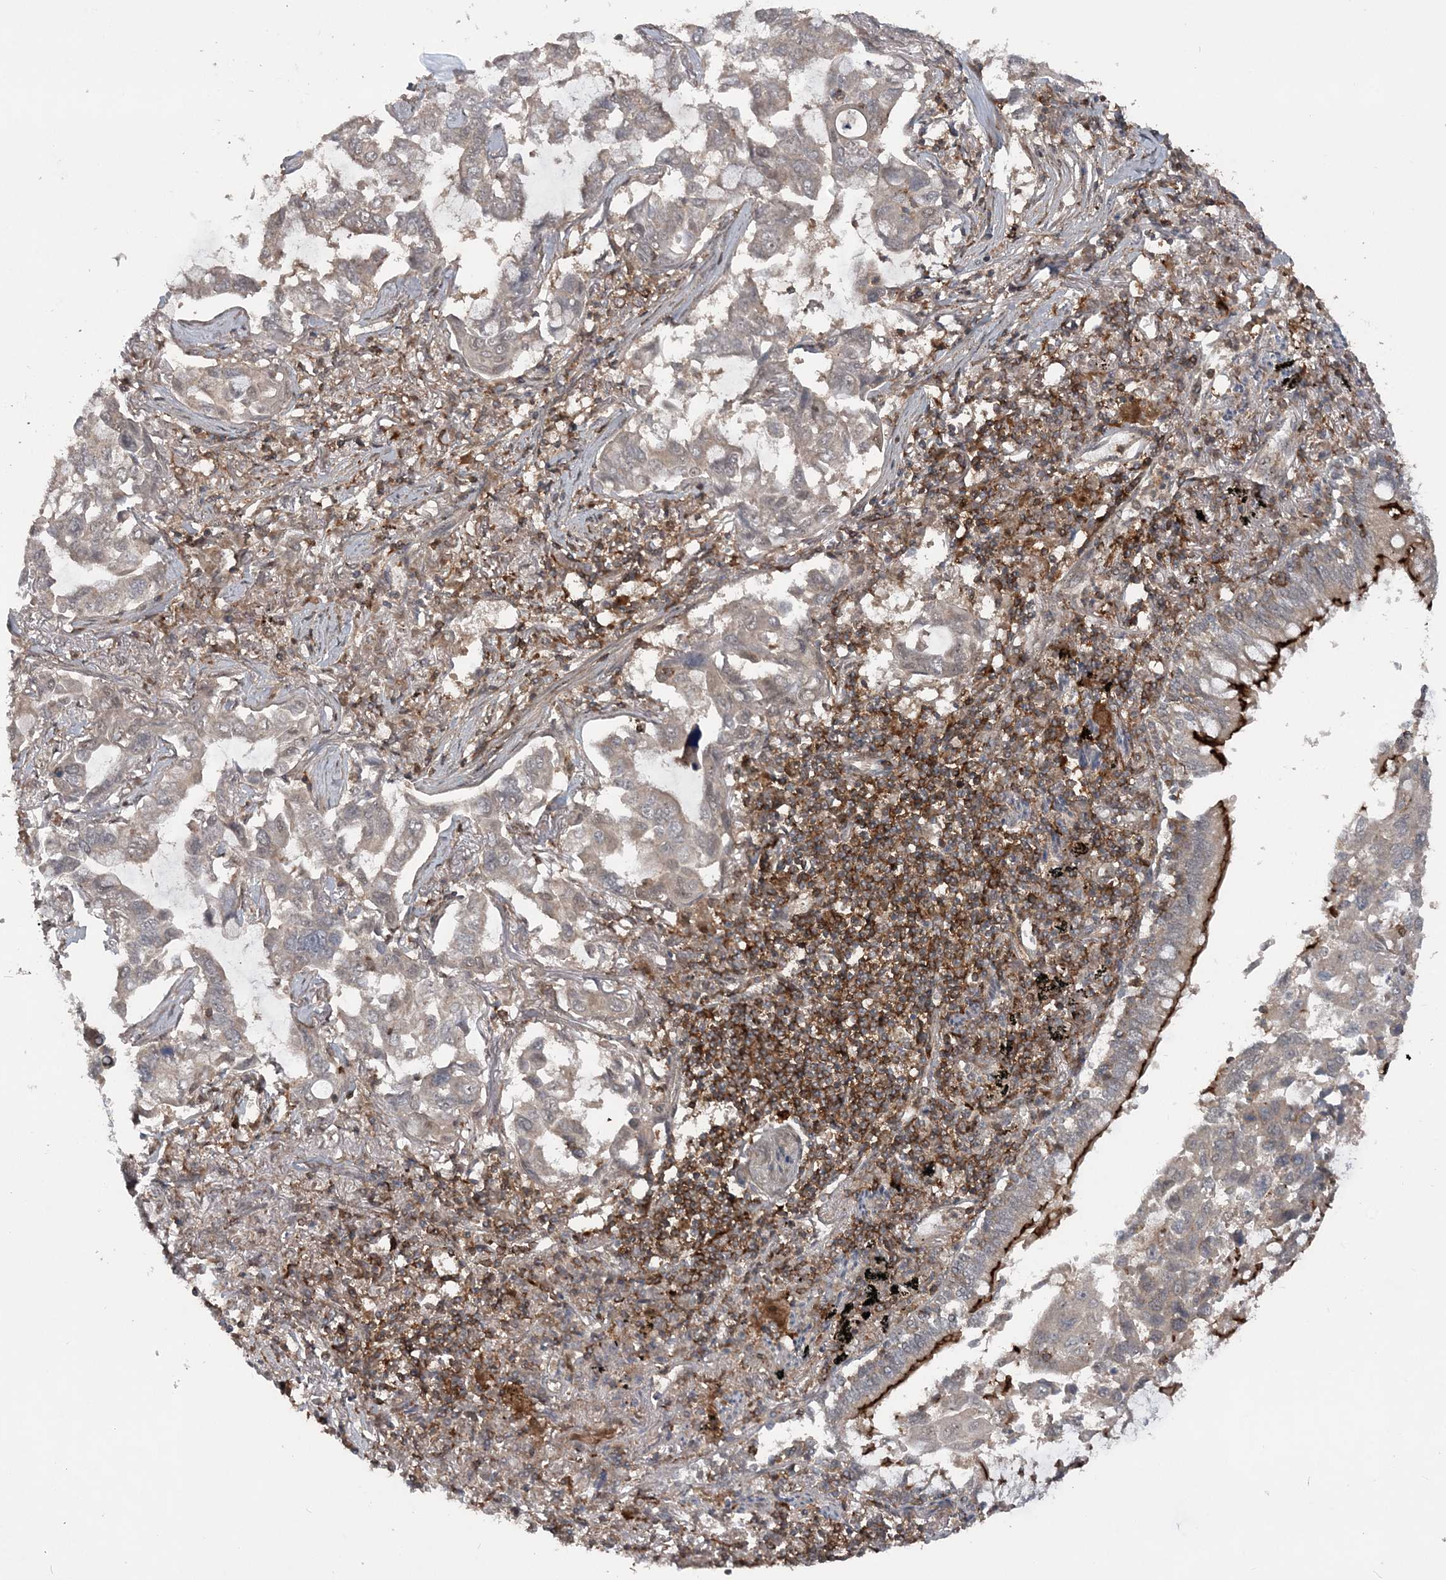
{"staining": {"intensity": "weak", "quantity": "<25%", "location": "cytoplasmic/membranous"}, "tissue": "lung cancer", "cell_type": "Tumor cells", "image_type": "cancer", "snomed": [{"axis": "morphology", "description": "Adenocarcinoma, NOS"}, {"axis": "topography", "description": "Lung"}], "caption": "Human lung cancer (adenocarcinoma) stained for a protein using IHC displays no expression in tumor cells.", "gene": "LACC1", "patient": {"sex": "male", "age": 64}}